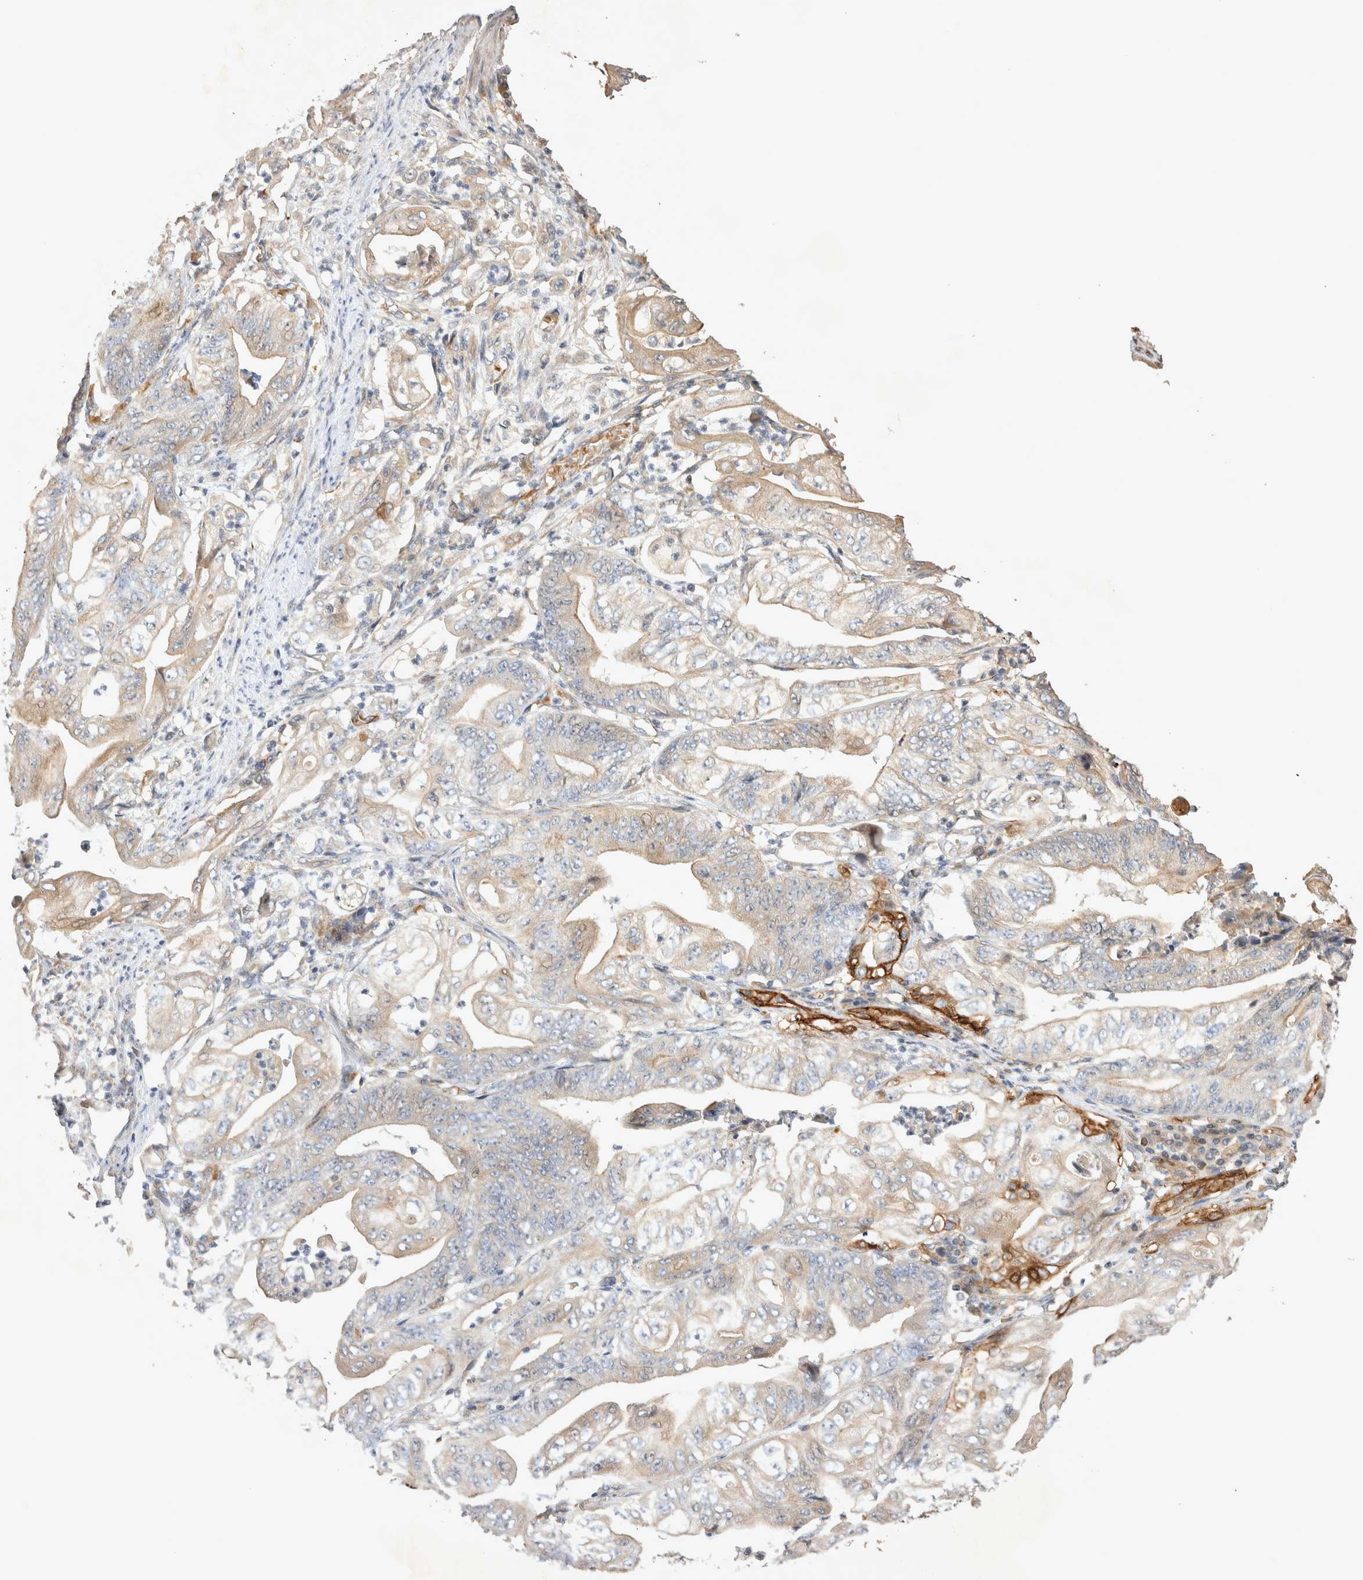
{"staining": {"intensity": "weak", "quantity": "<25%", "location": "cytoplasmic/membranous"}, "tissue": "stomach cancer", "cell_type": "Tumor cells", "image_type": "cancer", "snomed": [{"axis": "morphology", "description": "Adenocarcinoma, NOS"}, {"axis": "topography", "description": "Stomach"}], "caption": "Stomach cancer (adenocarcinoma) stained for a protein using IHC demonstrates no positivity tumor cells.", "gene": "NMU", "patient": {"sex": "female", "age": 73}}